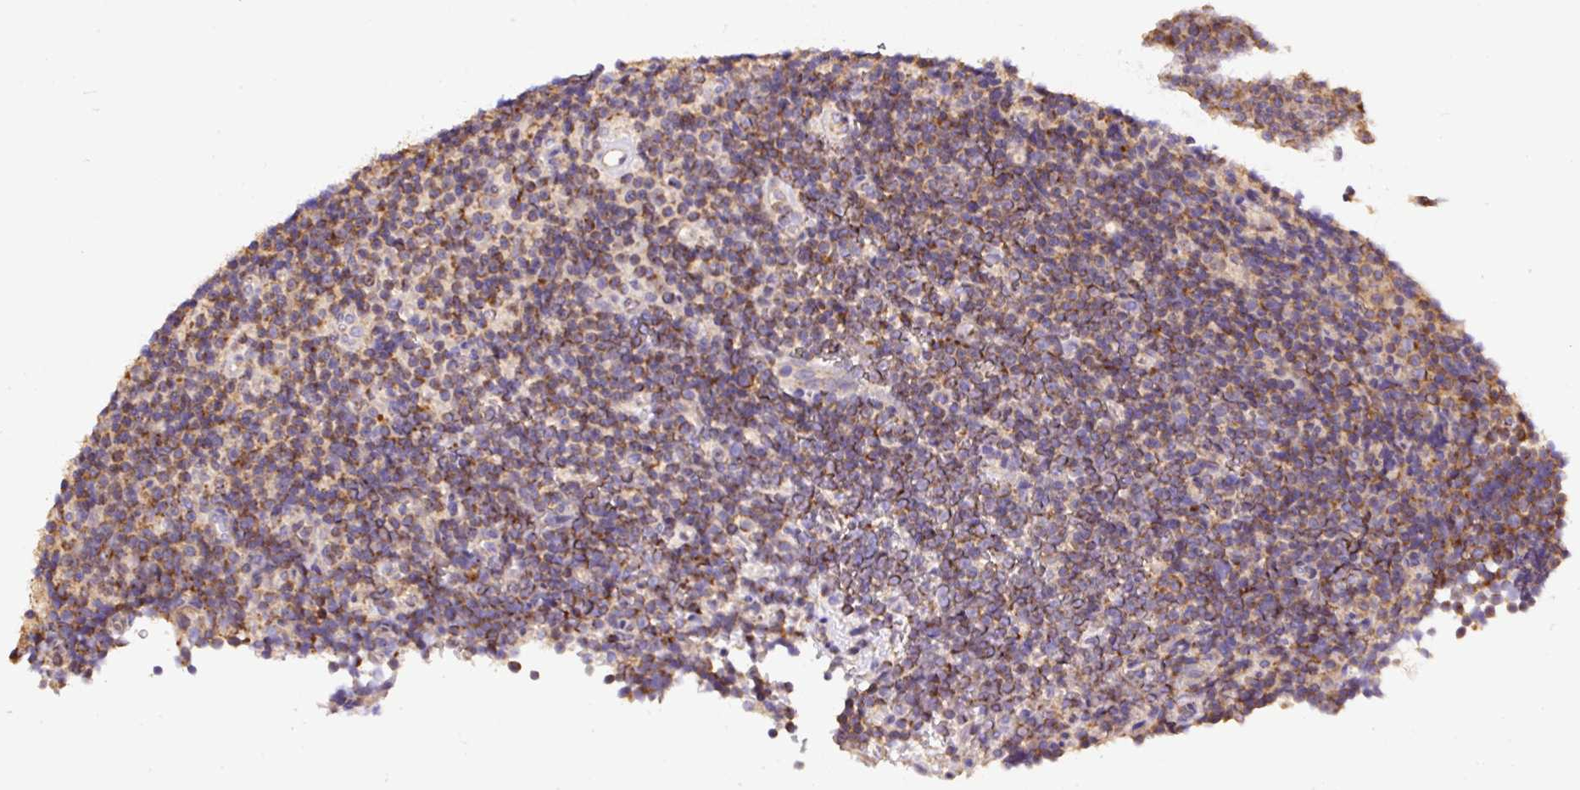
{"staining": {"intensity": "moderate", "quantity": "25%-75%", "location": "cytoplasmic/membranous"}, "tissue": "lymphoma", "cell_type": "Tumor cells", "image_type": "cancer", "snomed": [{"axis": "morphology", "description": "Malignant lymphoma, non-Hodgkin's type, Low grade"}, {"axis": "topography", "description": "Lymph node"}], "caption": "An IHC histopathology image of tumor tissue is shown. Protein staining in brown highlights moderate cytoplasmic/membranous positivity in malignant lymphoma, non-Hodgkin's type (low-grade) within tumor cells. (DAB (3,3'-diaminobenzidine) IHC, brown staining for protein, blue staining for nuclei).", "gene": "NDUFAF2", "patient": {"sex": "female", "age": 67}}